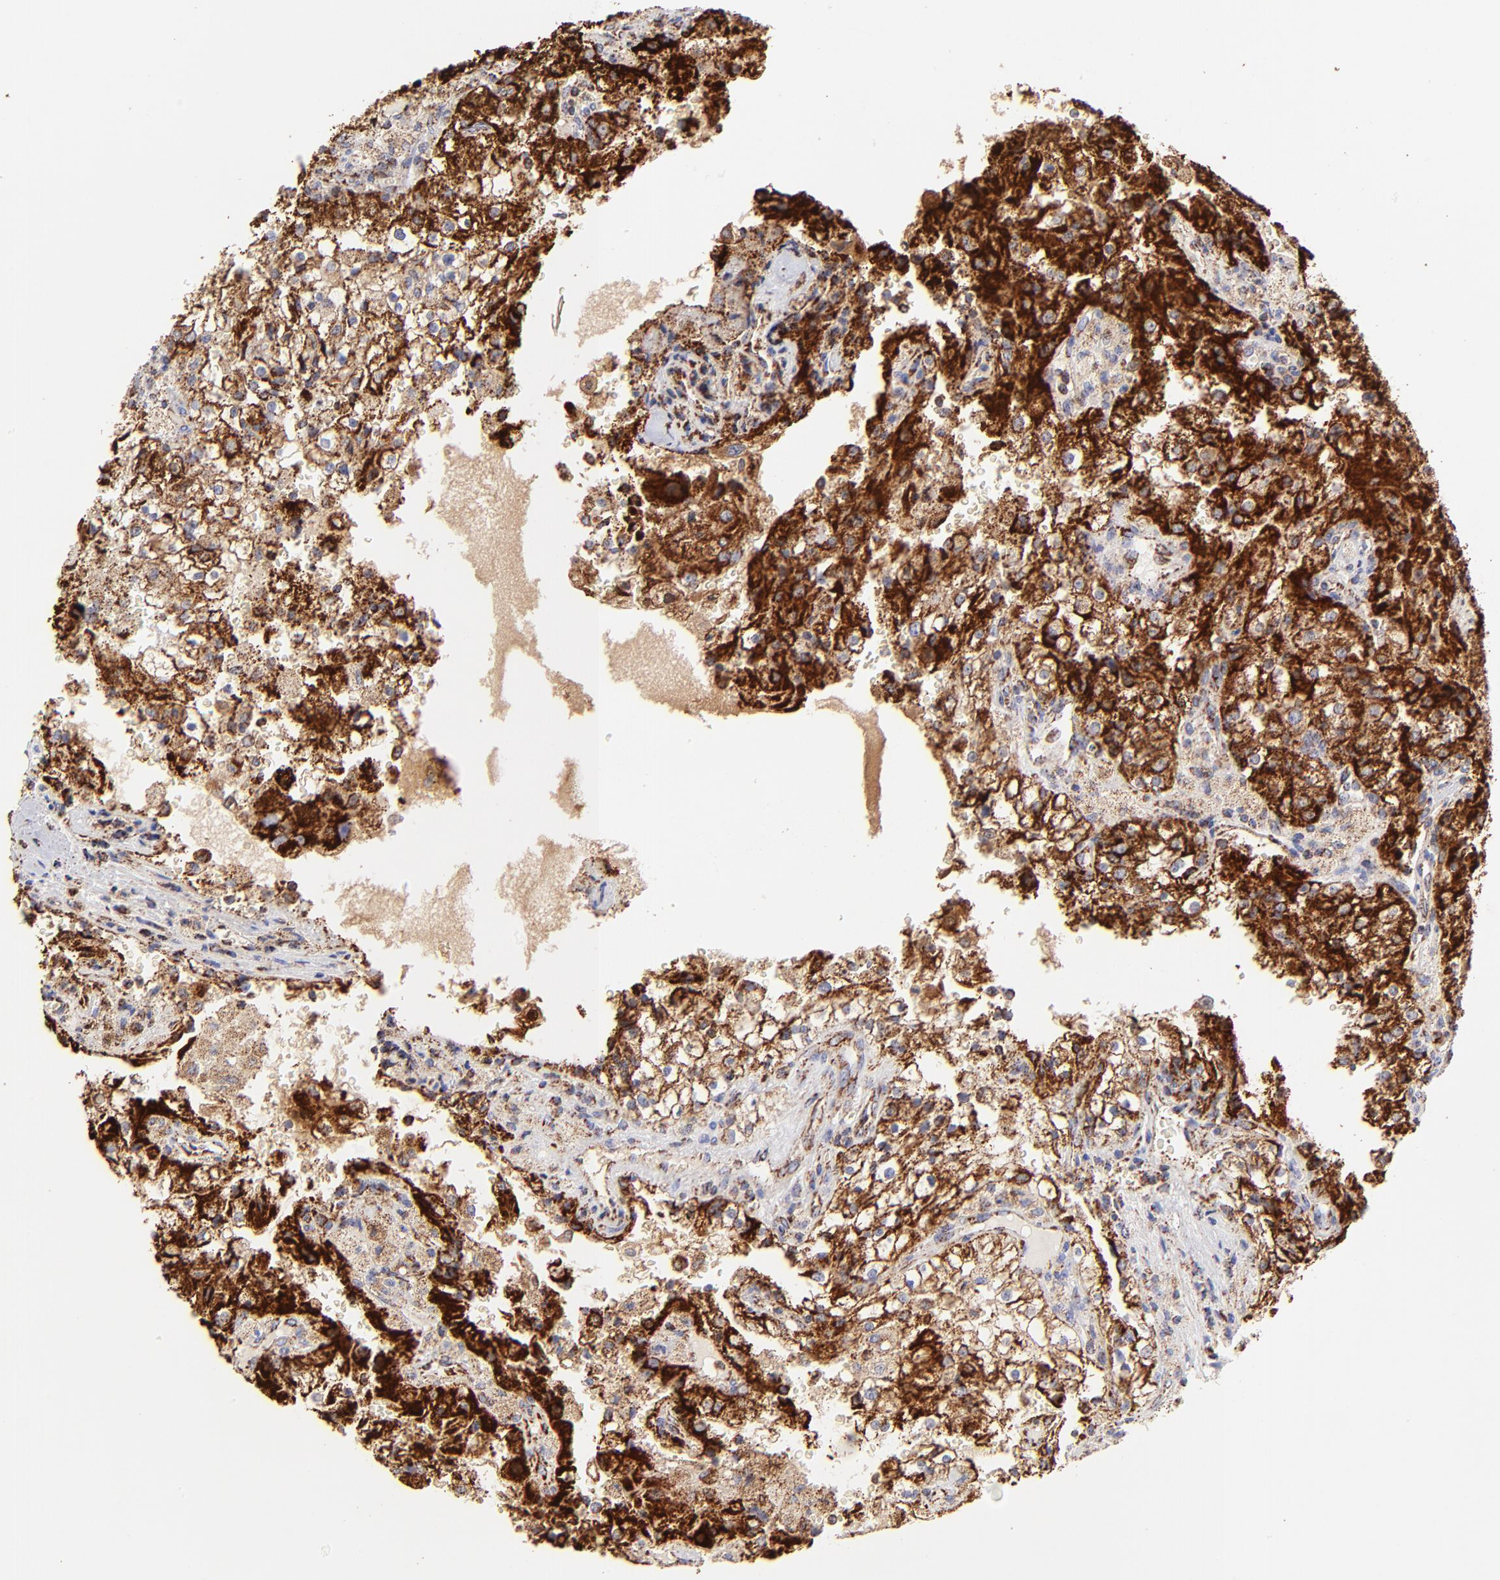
{"staining": {"intensity": "strong", "quantity": "25%-75%", "location": "cytoplasmic/membranous"}, "tissue": "renal cancer", "cell_type": "Tumor cells", "image_type": "cancer", "snomed": [{"axis": "morphology", "description": "Adenocarcinoma, NOS"}, {"axis": "topography", "description": "Kidney"}], "caption": "Tumor cells display high levels of strong cytoplasmic/membranous staining in approximately 25%-75% of cells in adenocarcinoma (renal).", "gene": "ECH1", "patient": {"sex": "female", "age": 74}}